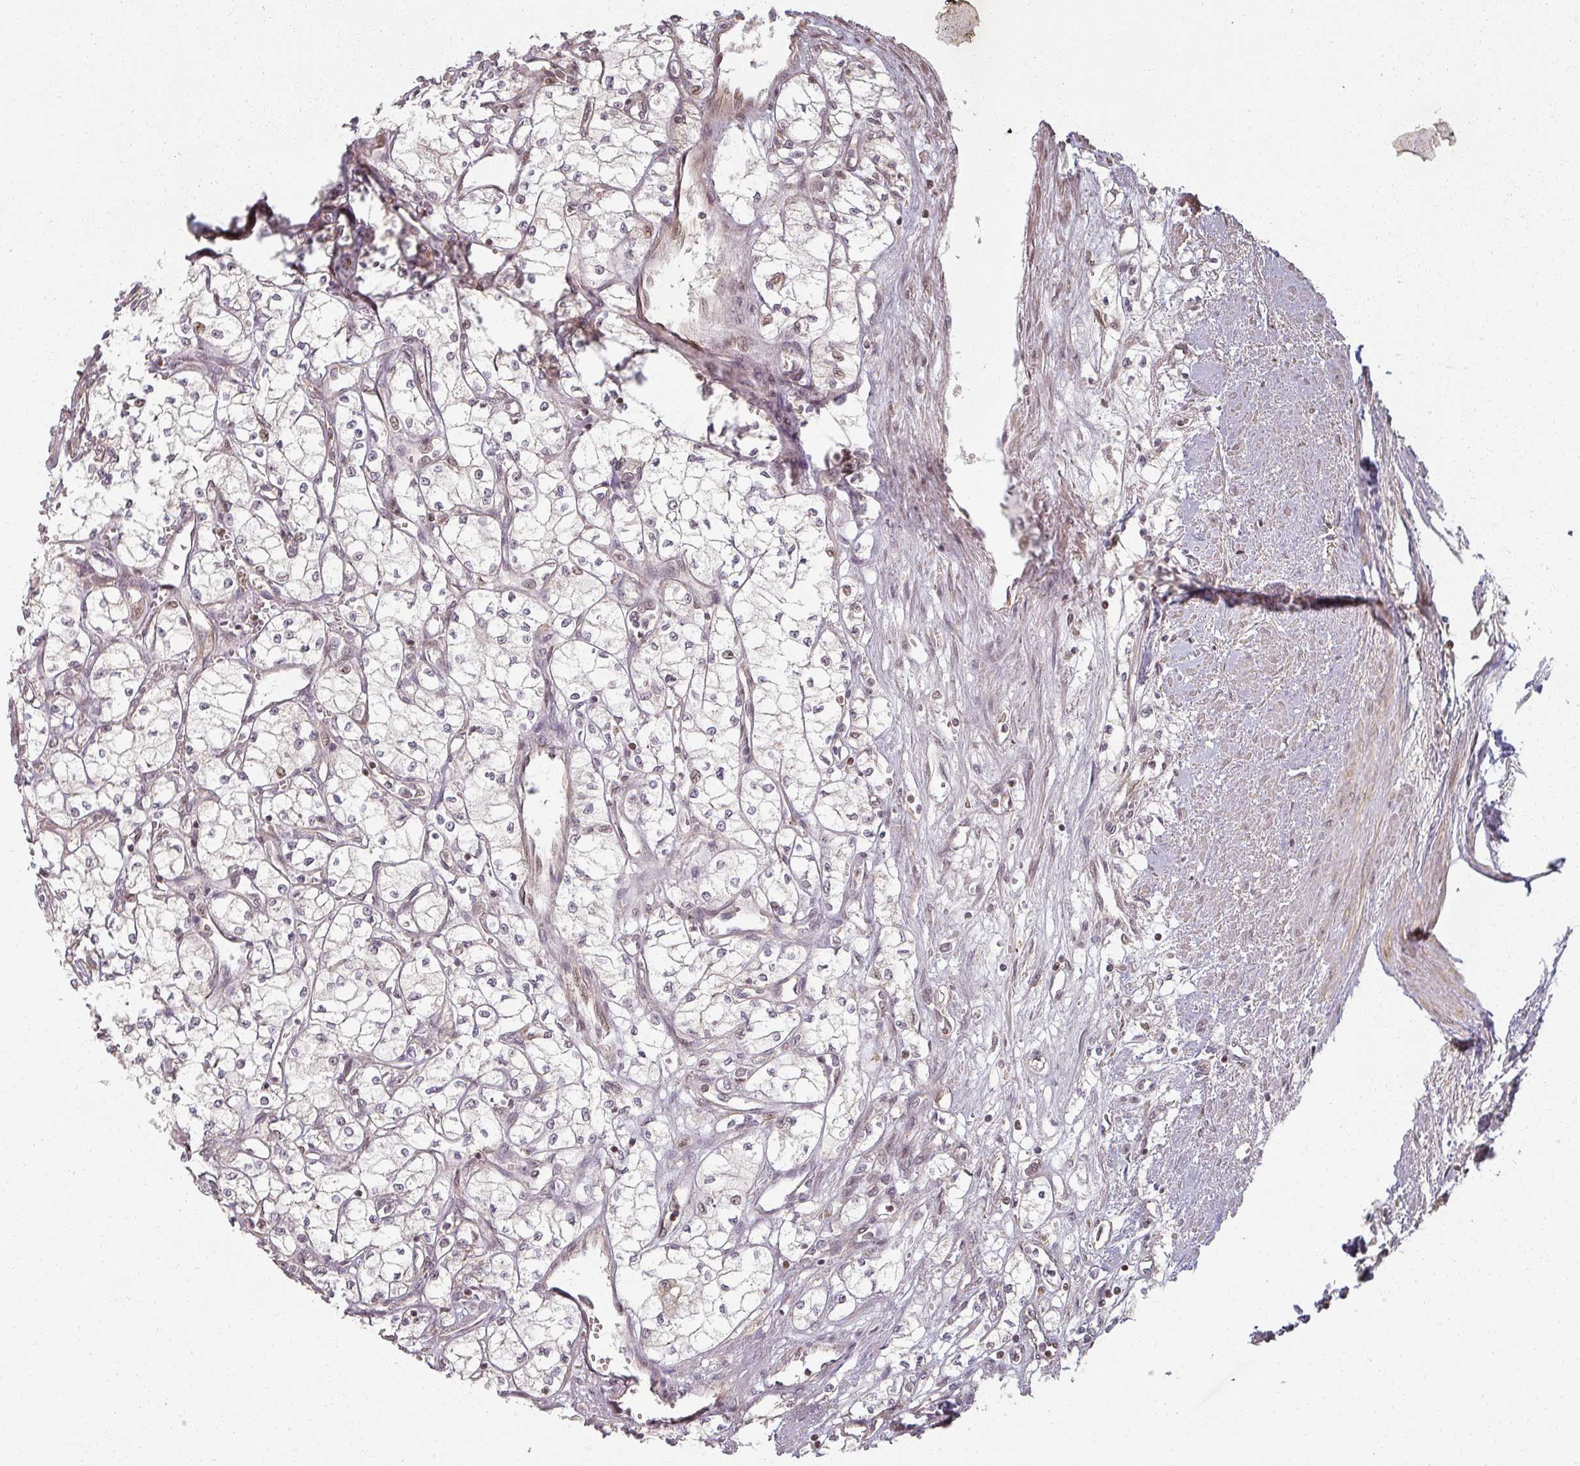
{"staining": {"intensity": "weak", "quantity": "<25%", "location": "cytoplasmic/membranous,nuclear"}, "tissue": "renal cancer", "cell_type": "Tumor cells", "image_type": "cancer", "snomed": [{"axis": "morphology", "description": "Adenocarcinoma, NOS"}, {"axis": "topography", "description": "Kidney"}], "caption": "DAB (3,3'-diaminobenzidine) immunohistochemical staining of adenocarcinoma (renal) reveals no significant staining in tumor cells.", "gene": "MED19", "patient": {"sex": "male", "age": 59}}